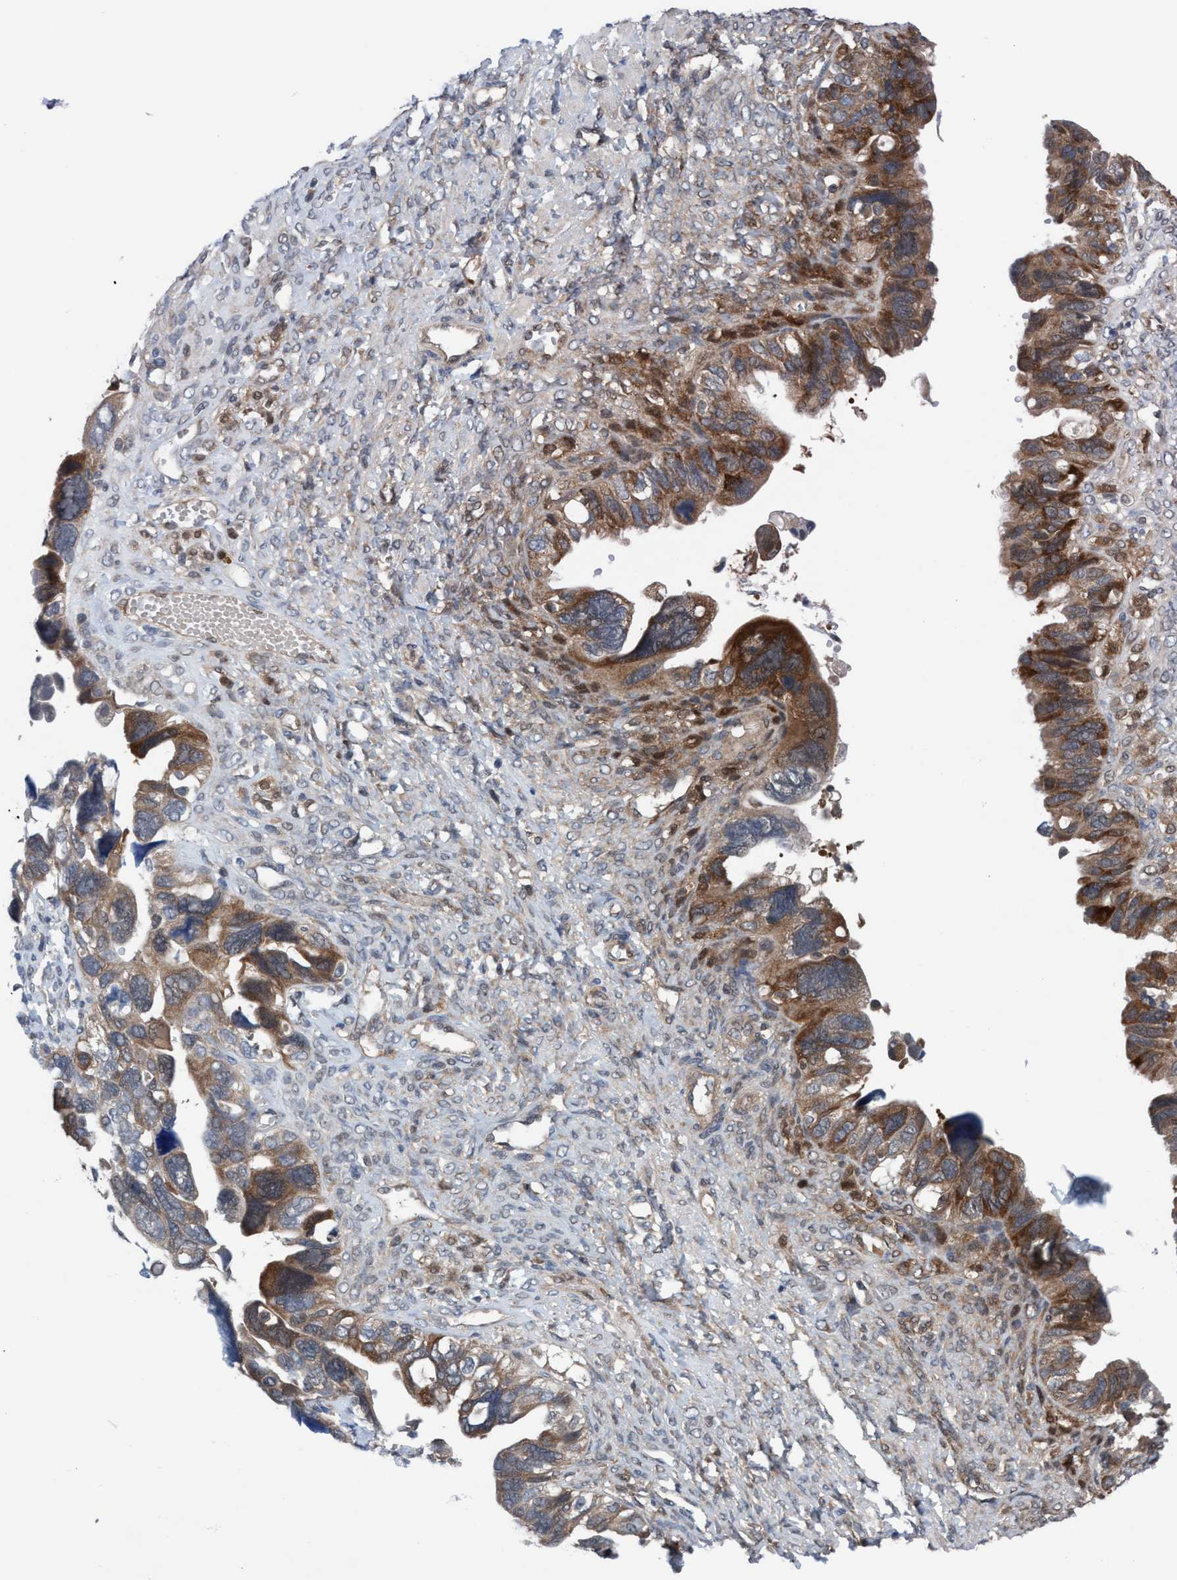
{"staining": {"intensity": "moderate", "quantity": ">75%", "location": "cytoplasmic/membranous"}, "tissue": "ovarian cancer", "cell_type": "Tumor cells", "image_type": "cancer", "snomed": [{"axis": "morphology", "description": "Cystadenocarcinoma, serous, NOS"}, {"axis": "topography", "description": "Ovary"}], "caption": "A brown stain labels moderate cytoplasmic/membranous staining of a protein in ovarian cancer (serous cystadenocarcinoma) tumor cells. The staining was performed using DAB (3,3'-diaminobenzidine) to visualize the protein expression in brown, while the nuclei were stained in blue with hematoxylin (Magnification: 20x).", "gene": "GLOD4", "patient": {"sex": "female", "age": 79}}